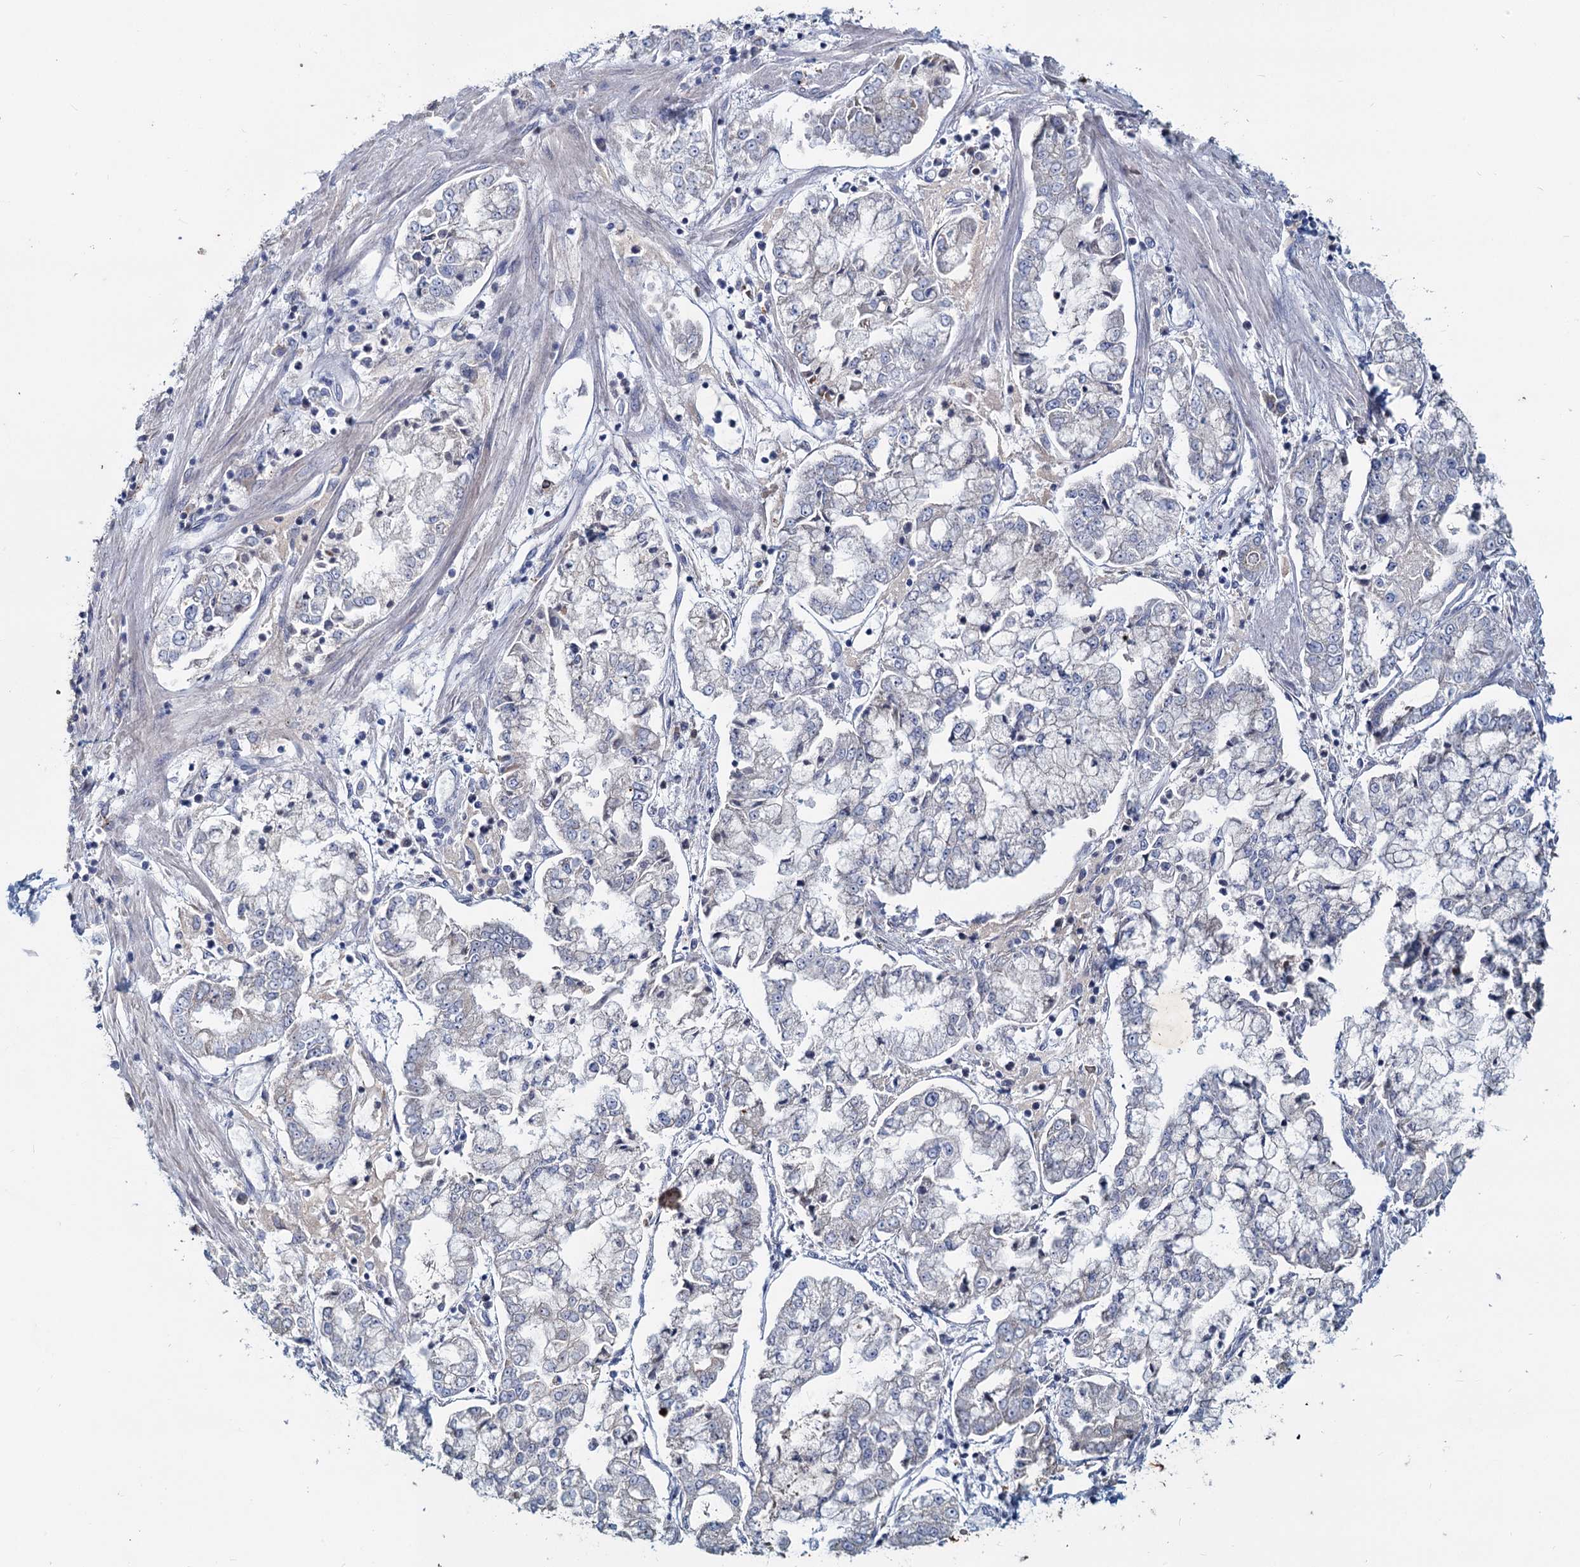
{"staining": {"intensity": "negative", "quantity": "none", "location": "none"}, "tissue": "stomach cancer", "cell_type": "Tumor cells", "image_type": "cancer", "snomed": [{"axis": "morphology", "description": "Adenocarcinoma, NOS"}, {"axis": "topography", "description": "Stomach"}], "caption": "This is an immunohistochemistry (IHC) micrograph of human adenocarcinoma (stomach). There is no expression in tumor cells.", "gene": "TMX2", "patient": {"sex": "male", "age": 76}}